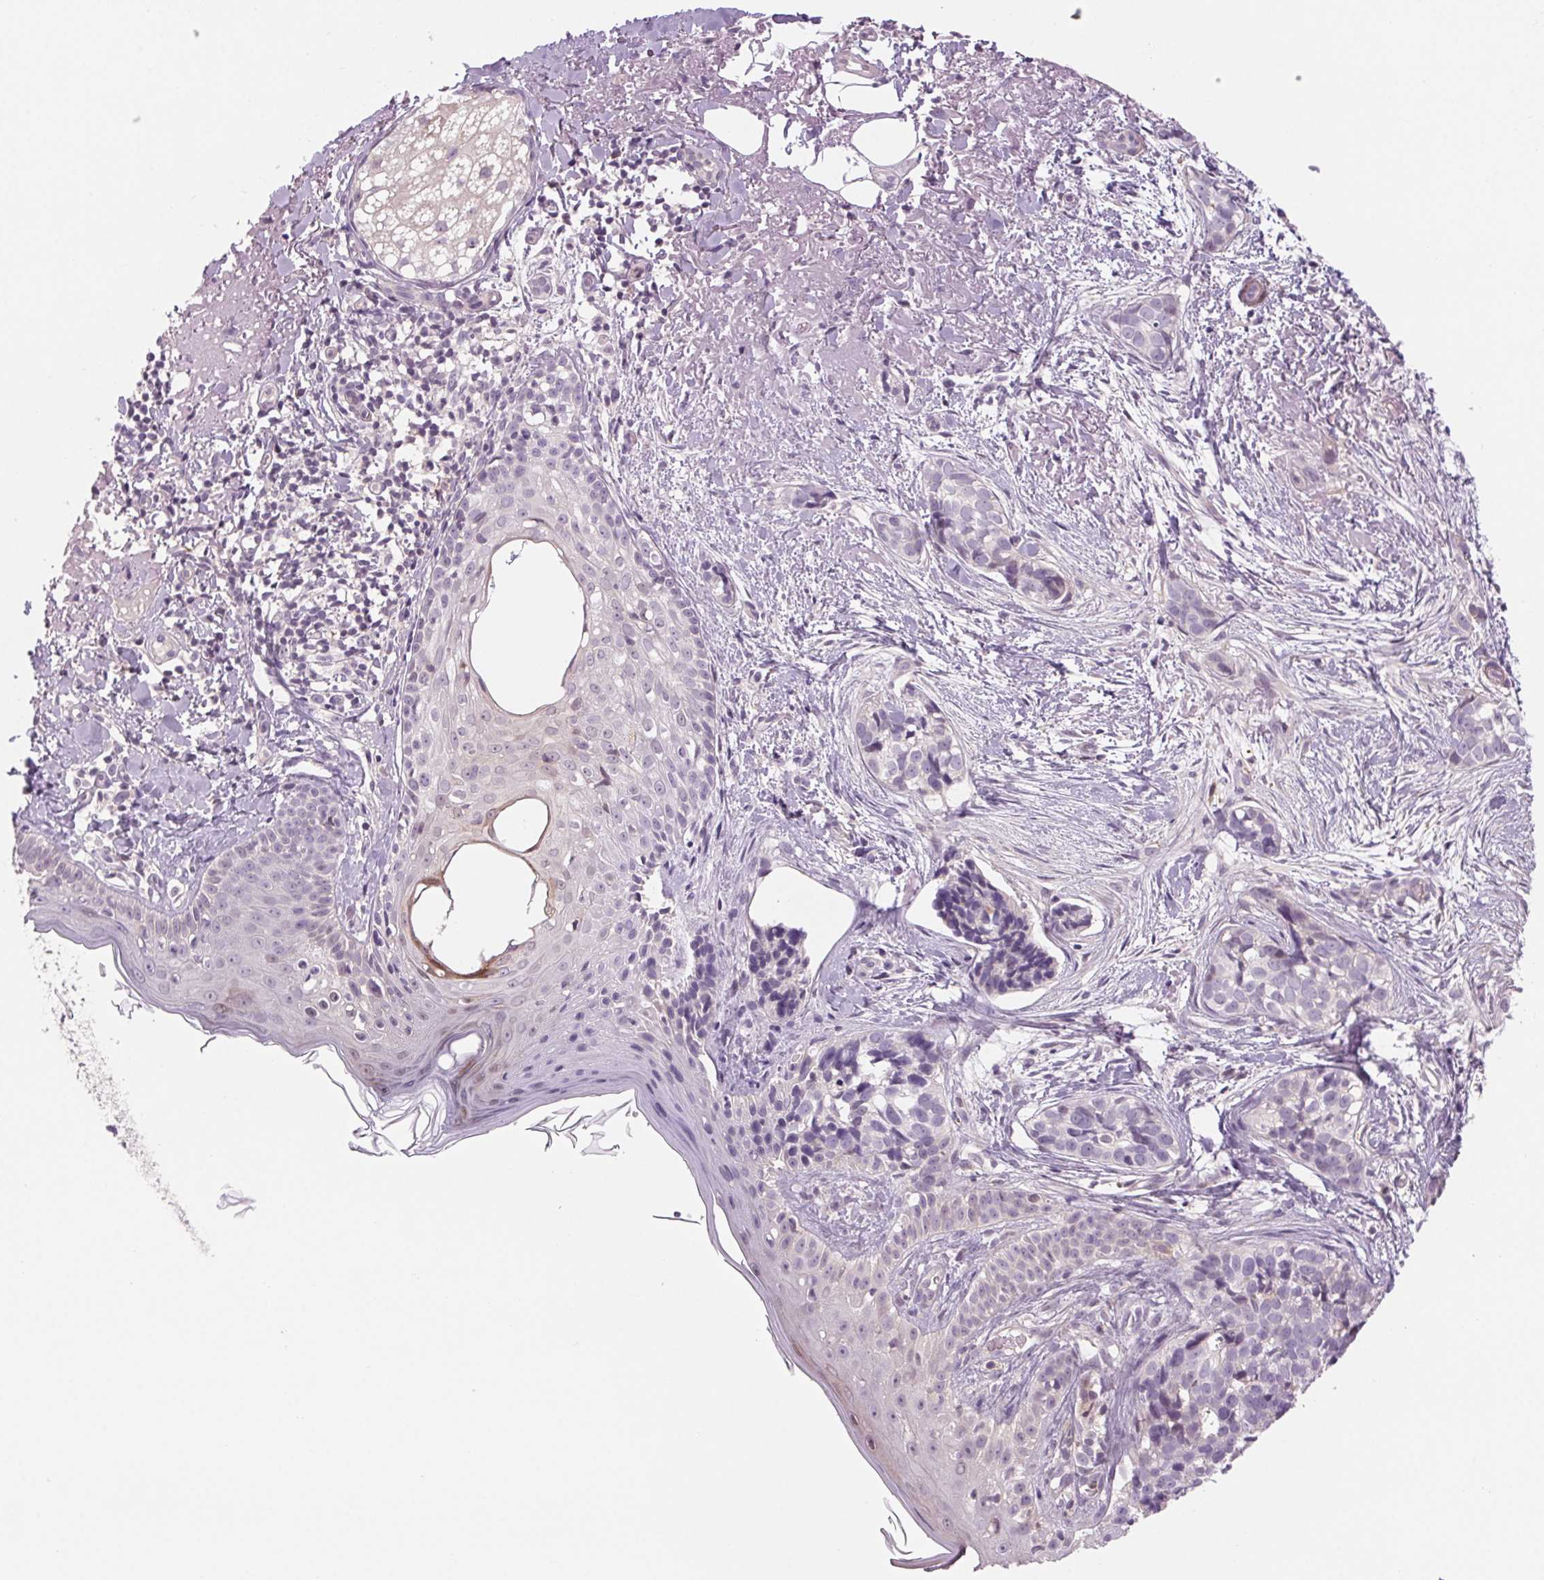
{"staining": {"intensity": "negative", "quantity": "none", "location": "none"}, "tissue": "skin cancer", "cell_type": "Tumor cells", "image_type": "cancer", "snomed": [{"axis": "morphology", "description": "Basal cell carcinoma"}, {"axis": "topography", "description": "Skin"}], "caption": "An image of basal cell carcinoma (skin) stained for a protein exhibits no brown staining in tumor cells.", "gene": "HHLA2", "patient": {"sex": "male", "age": 87}}